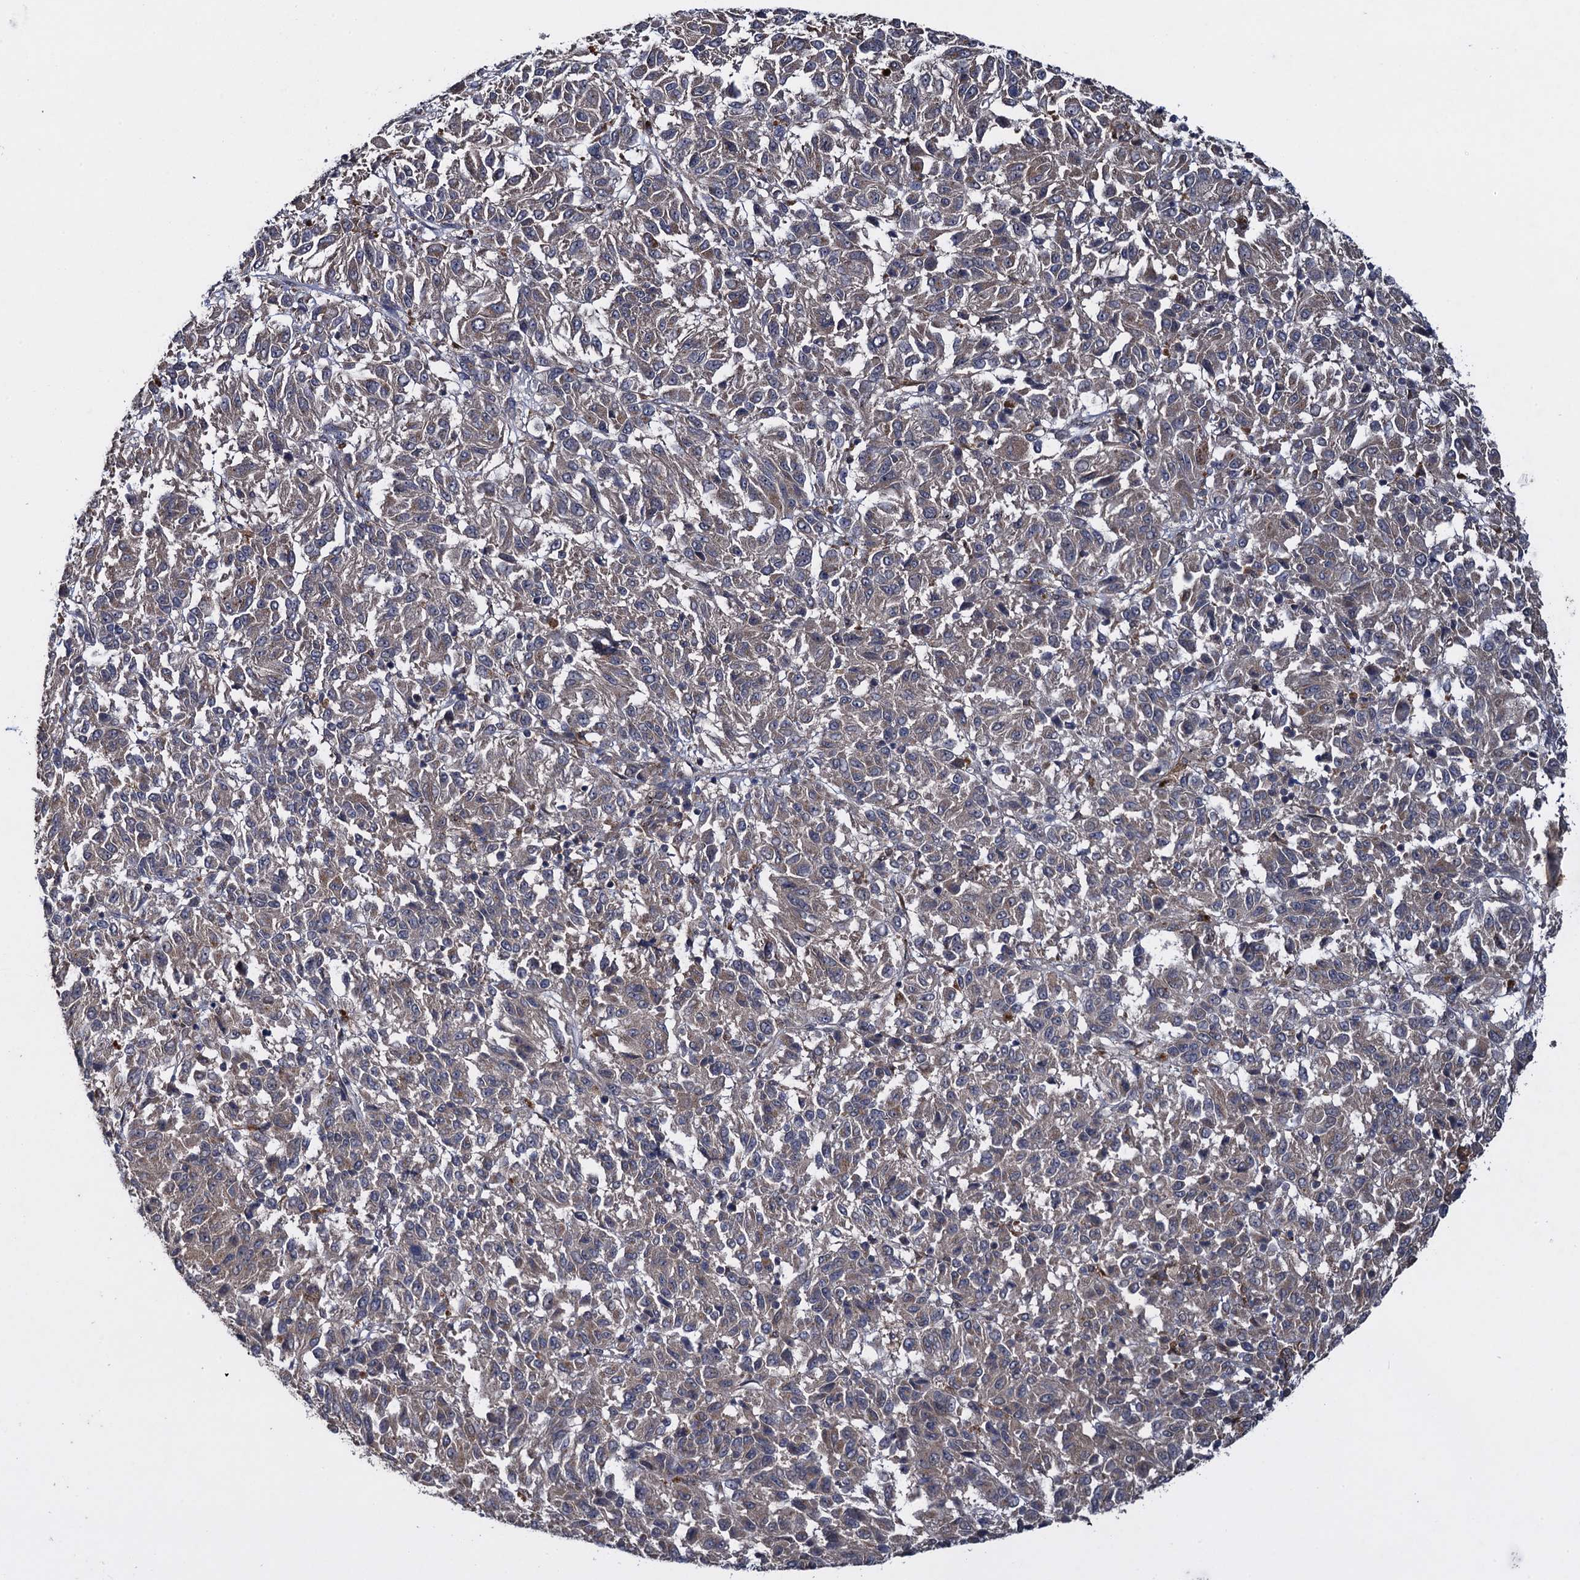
{"staining": {"intensity": "weak", "quantity": "<25%", "location": "cytoplasmic/membranous"}, "tissue": "melanoma", "cell_type": "Tumor cells", "image_type": "cancer", "snomed": [{"axis": "morphology", "description": "Malignant melanoma, Metastatic site"}, {"axis": "topography", "description": "Lung"}], "caption": "Histopathology image shows no significant protein expression in tumor cells of melanoma.", "gene": "HAUS1", "patient": {"sex": "male", "age": 64}}